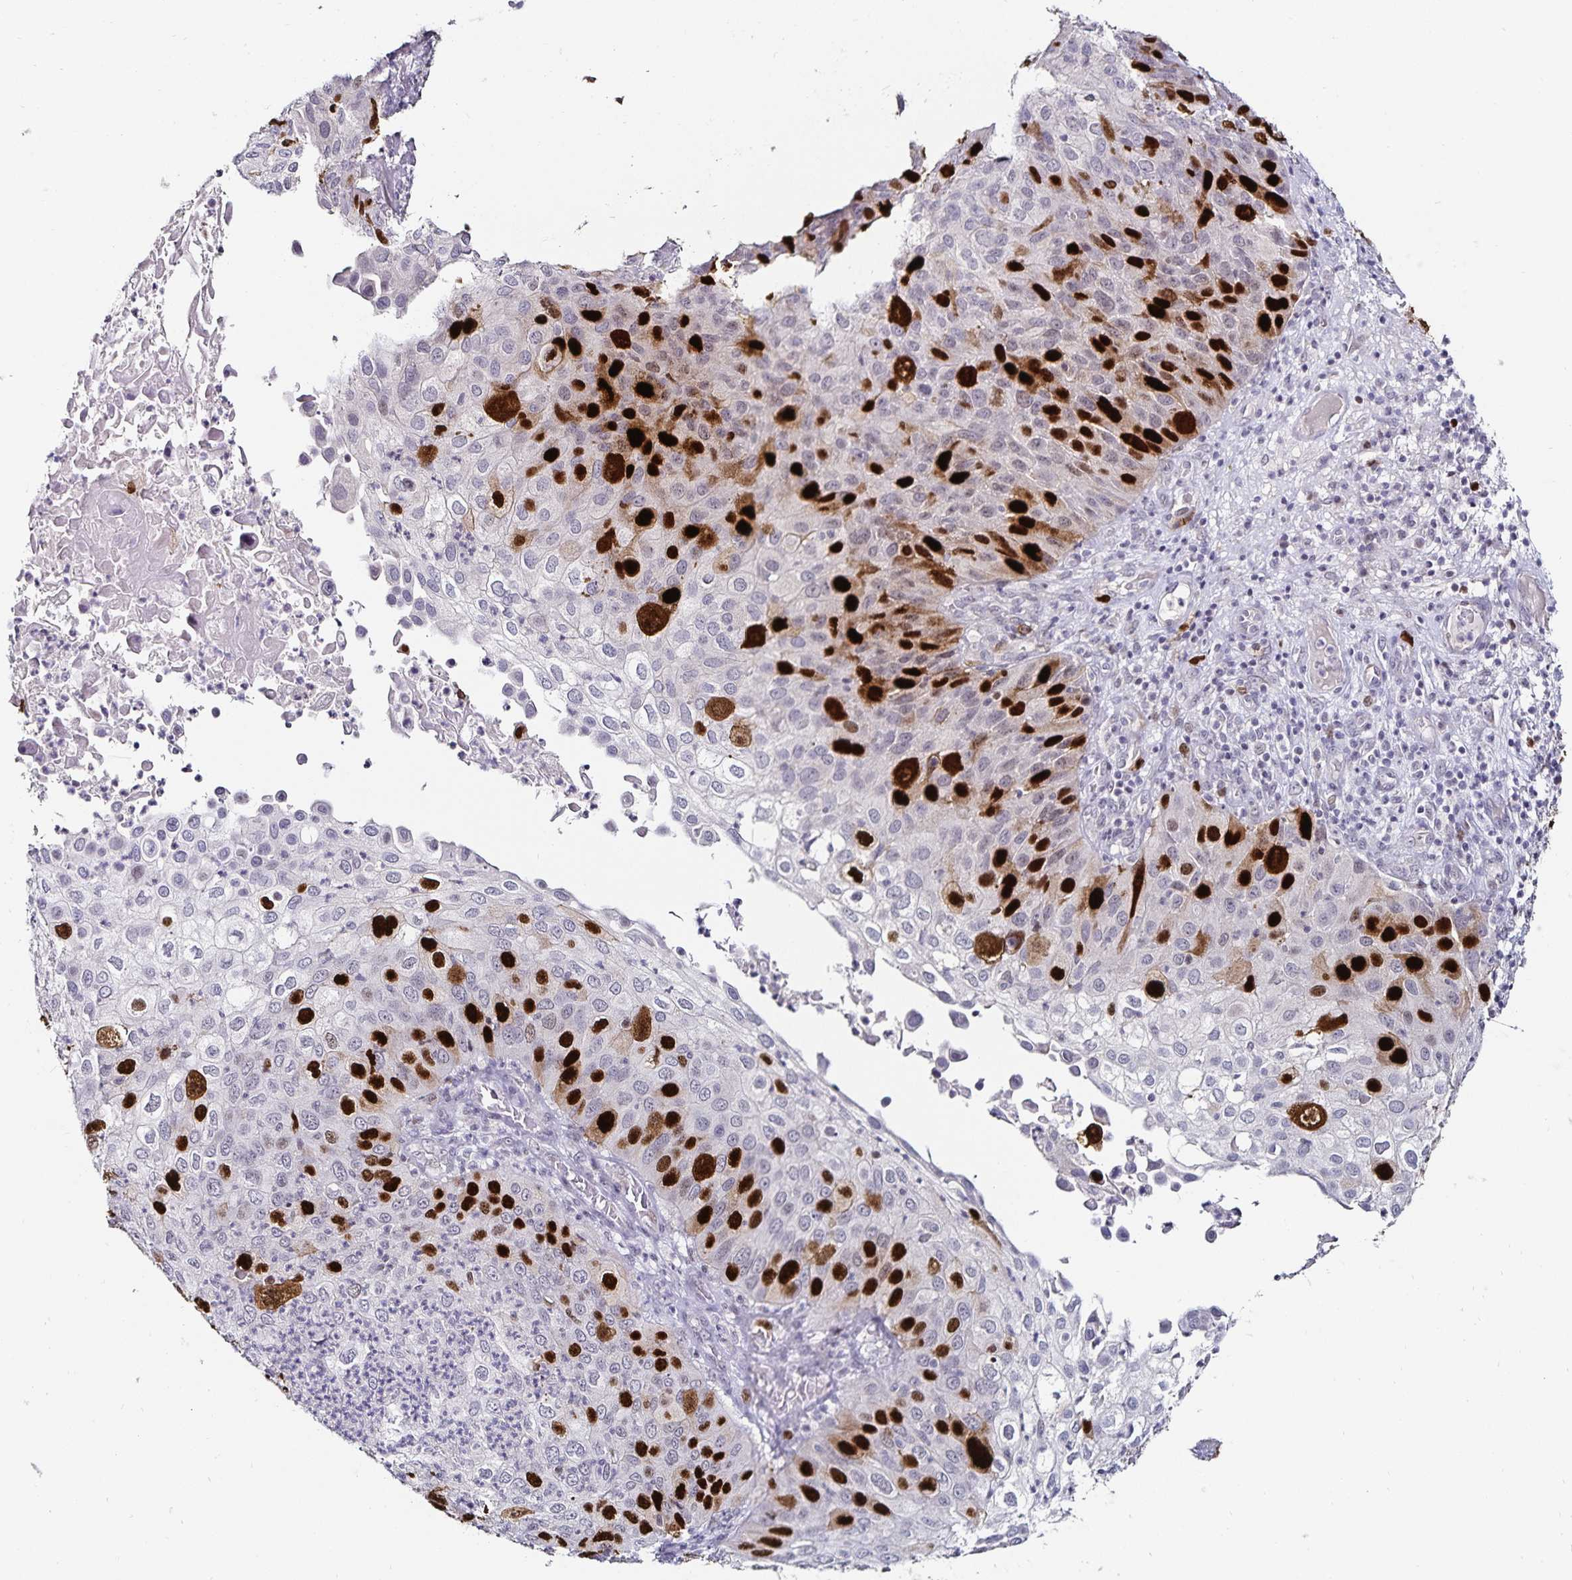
{"staining": {"intensity": "strong", "quantity": "<25%", "location": "nuclear"}, "tissue": "skin cancer", "cell_type": "Tumor cells", "image_type": "cancer", "snomed": [{"axis": "morphology", "description": "Squamous cell carcinoma, NOS"}, {"axis": "topography", "description": "Skin"}], "caption": "About <25% of tumor cells in human squamous cell carcinoma (skin) display strong nuclear protein staining as visualized by brown immunohistochemical staining.", "gene": "ANLN", "patient": {"sex": "male", "age": 87}}